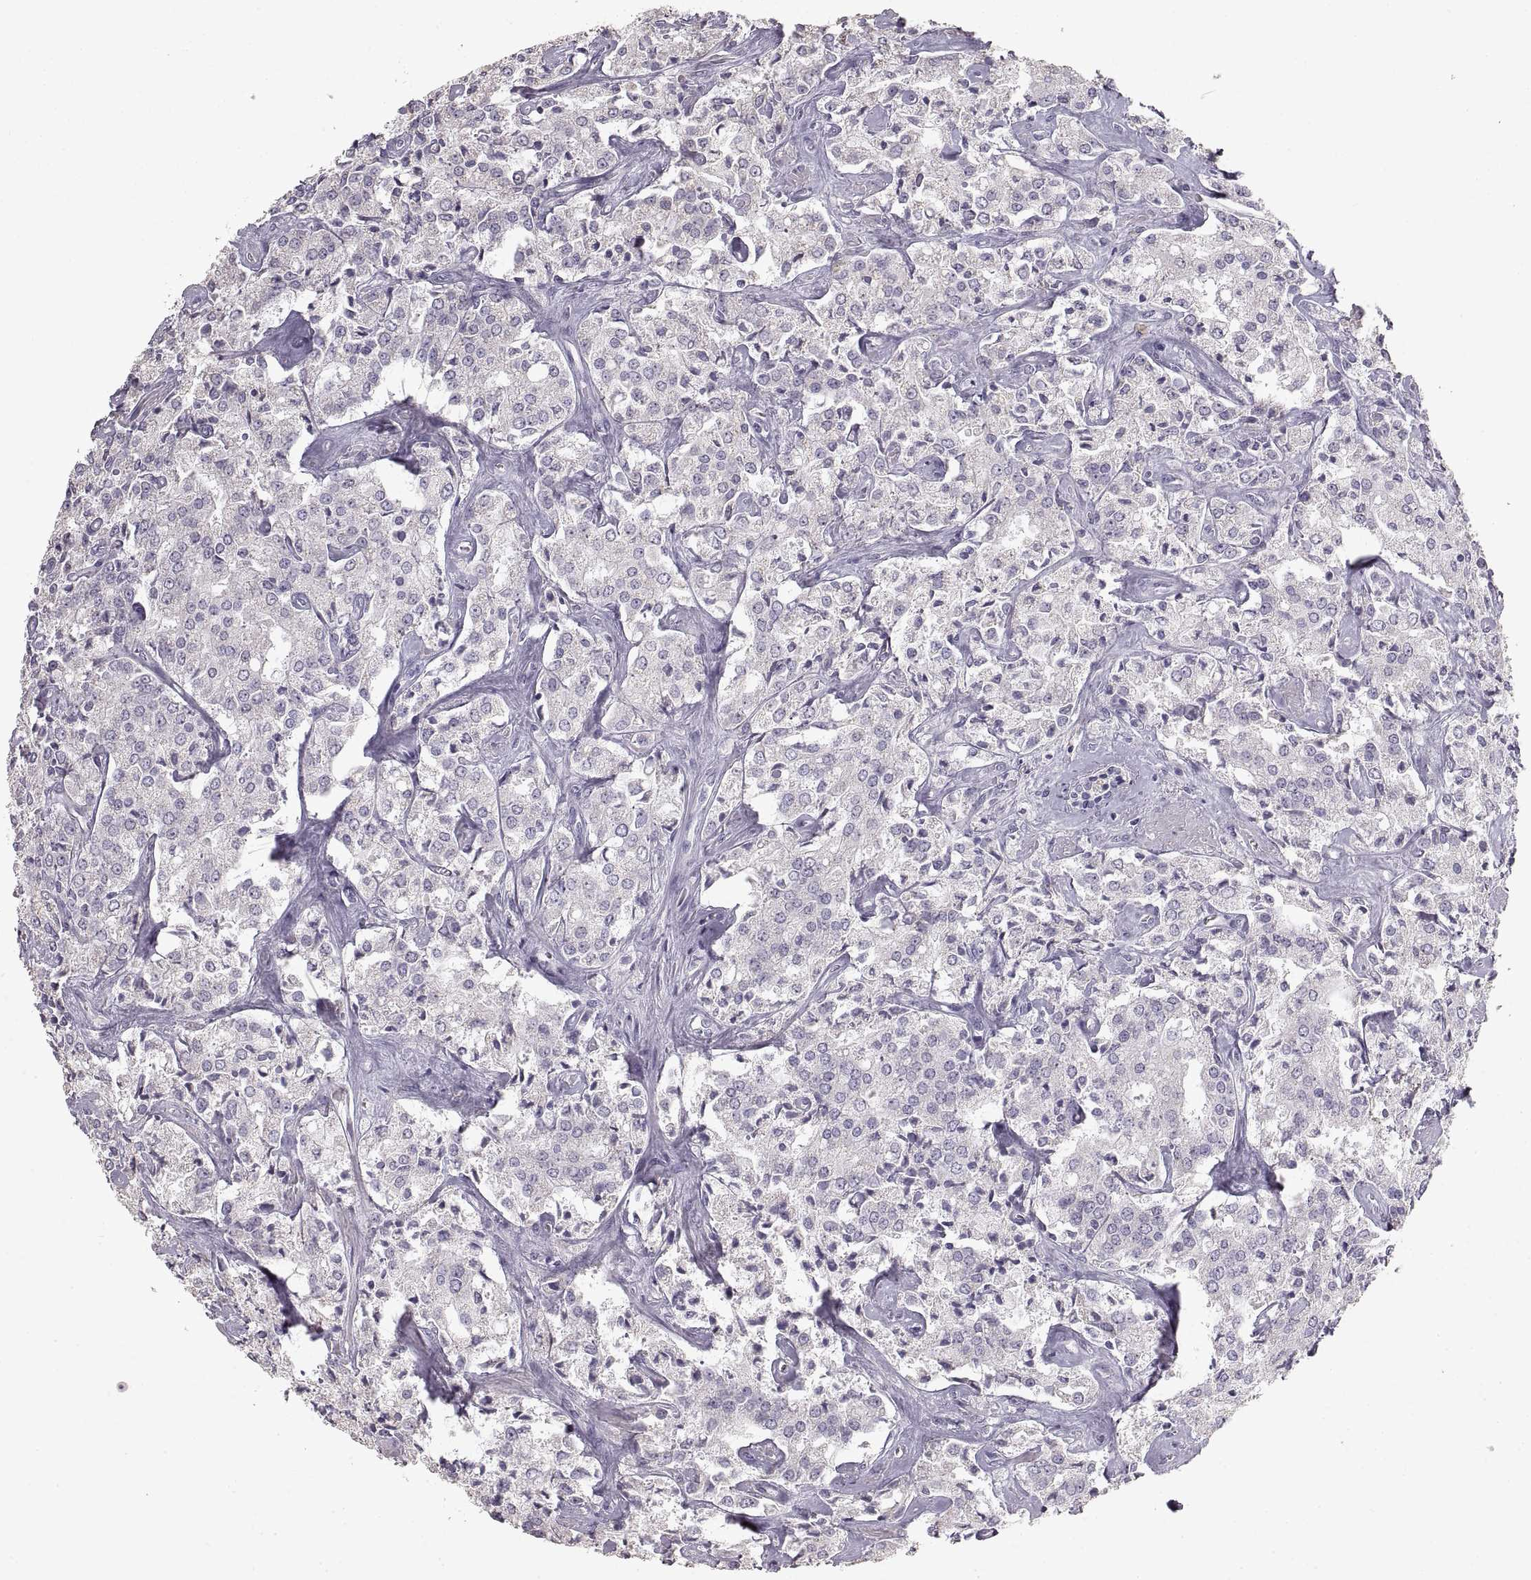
{"staining": {"intensity": "negative", "quantity": "none", "location": "none"}, "tissue": "prostate cancer", "cell_type": "Tumor cells", "image_type": "cancer", "snomed": [{"axis": "morphology", "description": "Adenocarcinoma, NOS"}, {"axis": "topography", "description": "Prostate"}], "caption": "Tumor cells are negative for brown protein staining in prostate cancer.", "gene": "ZP3", "patient": {"sex": "male", "age": 66}}